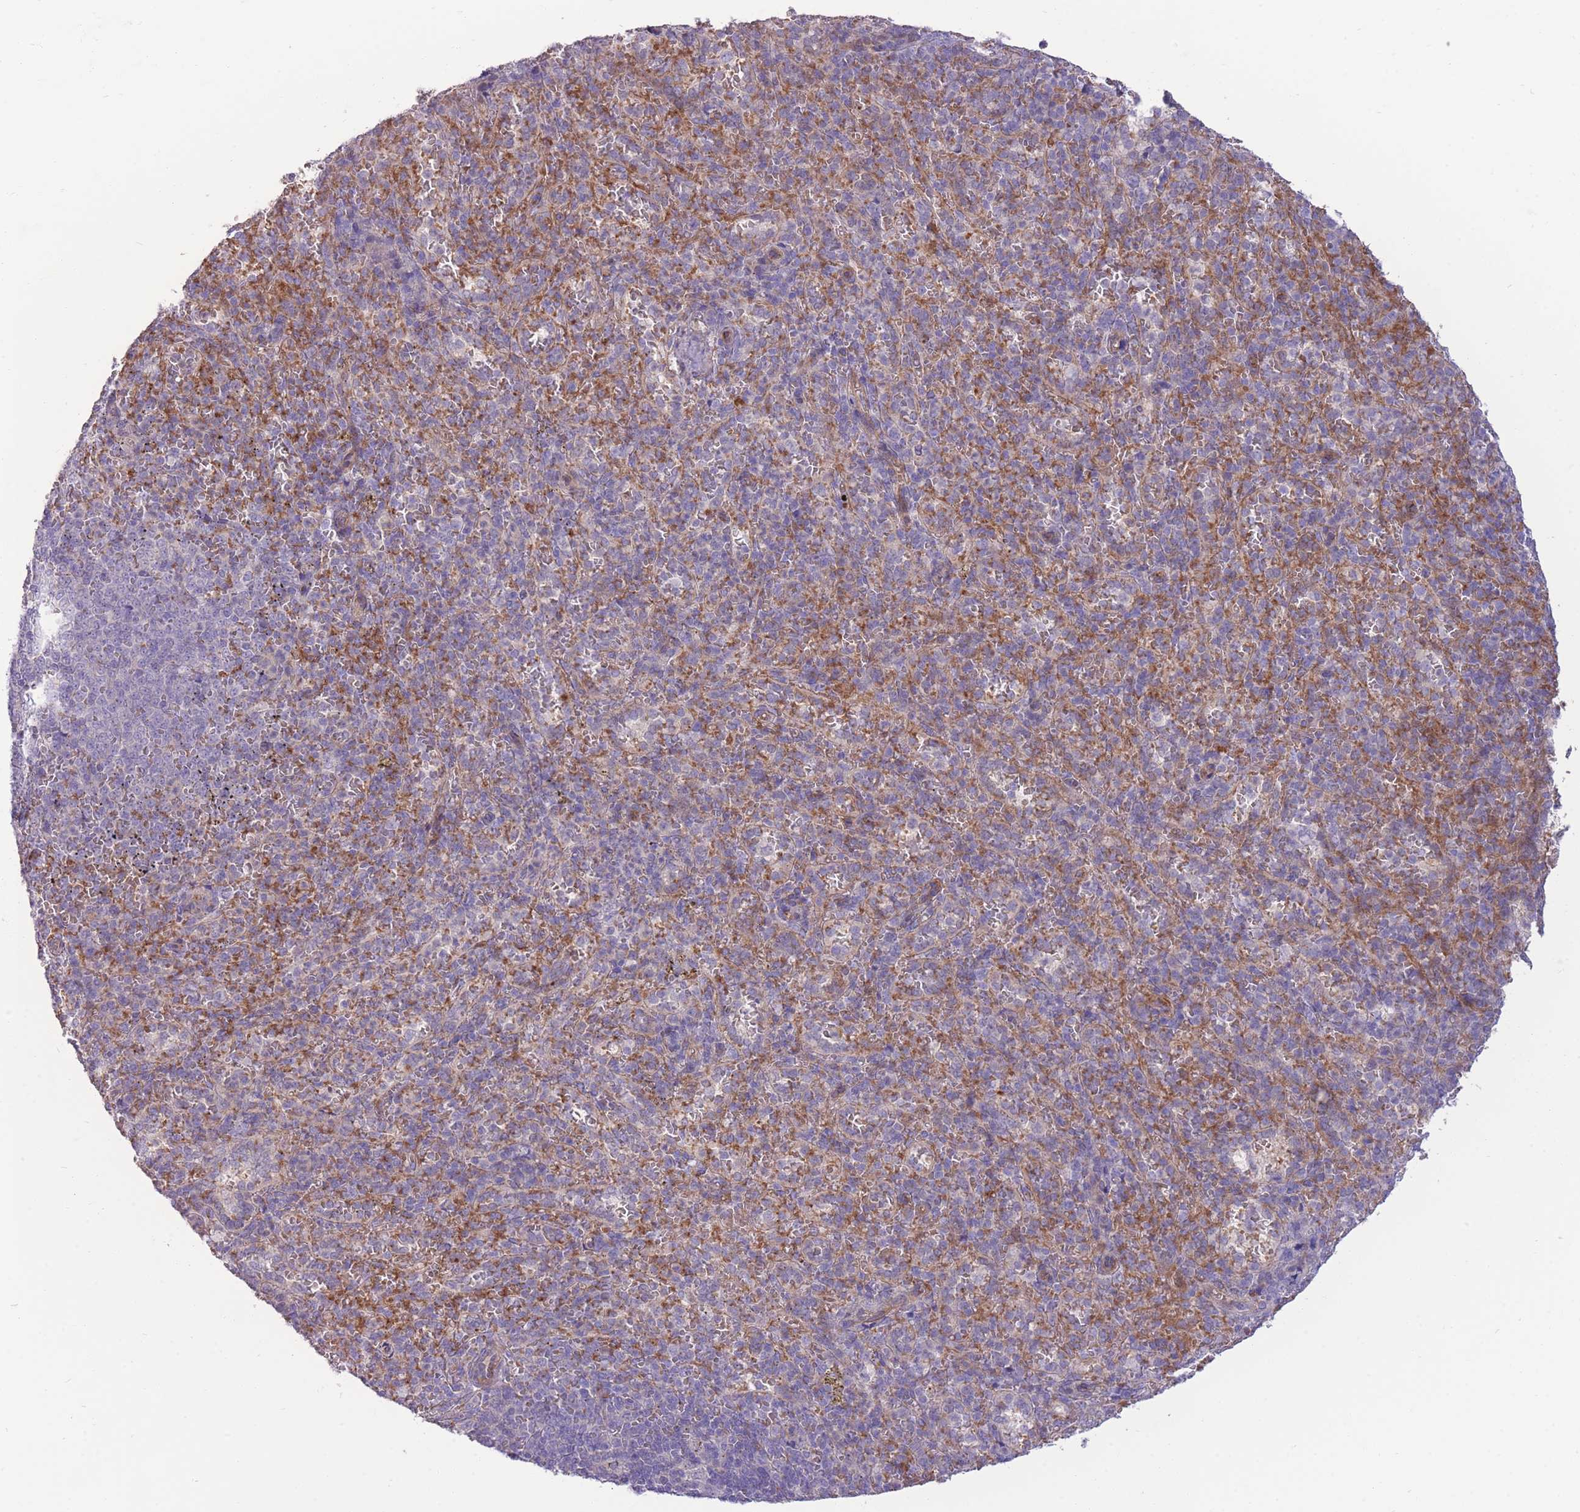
{"staining": {"intensity": "strong", "quantity": "<25%", "location": "cytoplasmic/membranous"}, "tissue": "spleen", "cell_type": "Cells in red pulp", "image_type": "normal", "snomed": [{"axis": "morphology", "description": "Normal tissue, NOS"}, {"axis": "topography", "description": "Spleen"}], "caption": "High-magnification brightfield microscopy of benign spleen stained with DAB (3,3'-diaminobenzidine) (brown) and counterstained with hematoxylin (blue). cells in red pulp exhibit strong cytoplasmic/membranous expression is identified in approximately<25% of cells. (Brightfield microscopy of DAB IHC at high magnification).", "gene": "RGS11", "patient": {"sex": "female", "age": 21}}